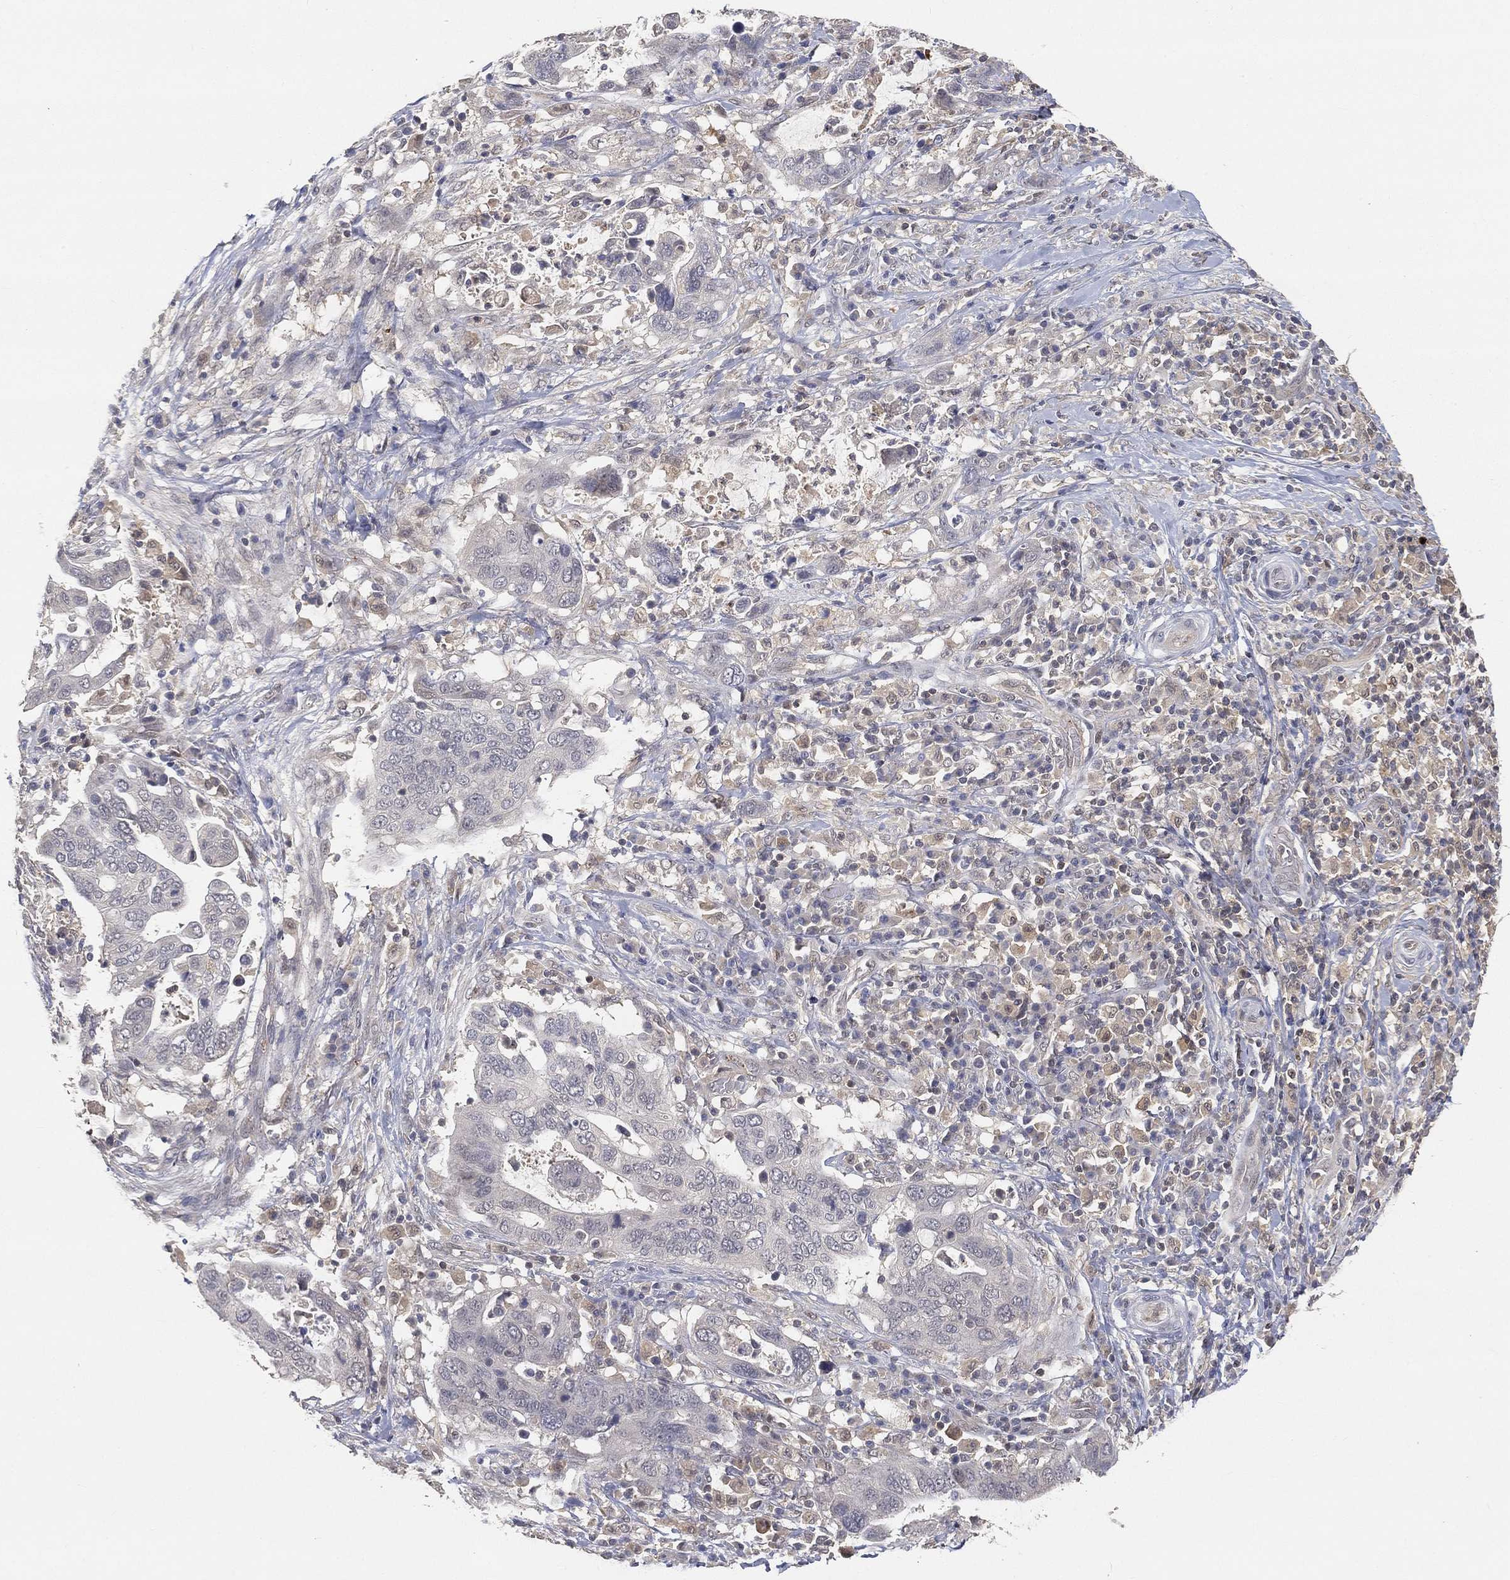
{"staining": {"intensity": "negative", "quantity": "none", "location": "none"}, "tissue": "stomach cancer", "cell_type": "Tumor cells", "image_type": "cancer", "snomed": [{"axis": "morphology", "description": "Adenocarcinoma, NOS"}, {"axis": "topography", "description": "Stomach"}], "caption": "DAB immunohistochemical staining of human stomach adenocarcinoma demonstrates no significant expression in tumor cells.", "gene": "MAPK1", "patient": {"sex": "male", "age": 54}}